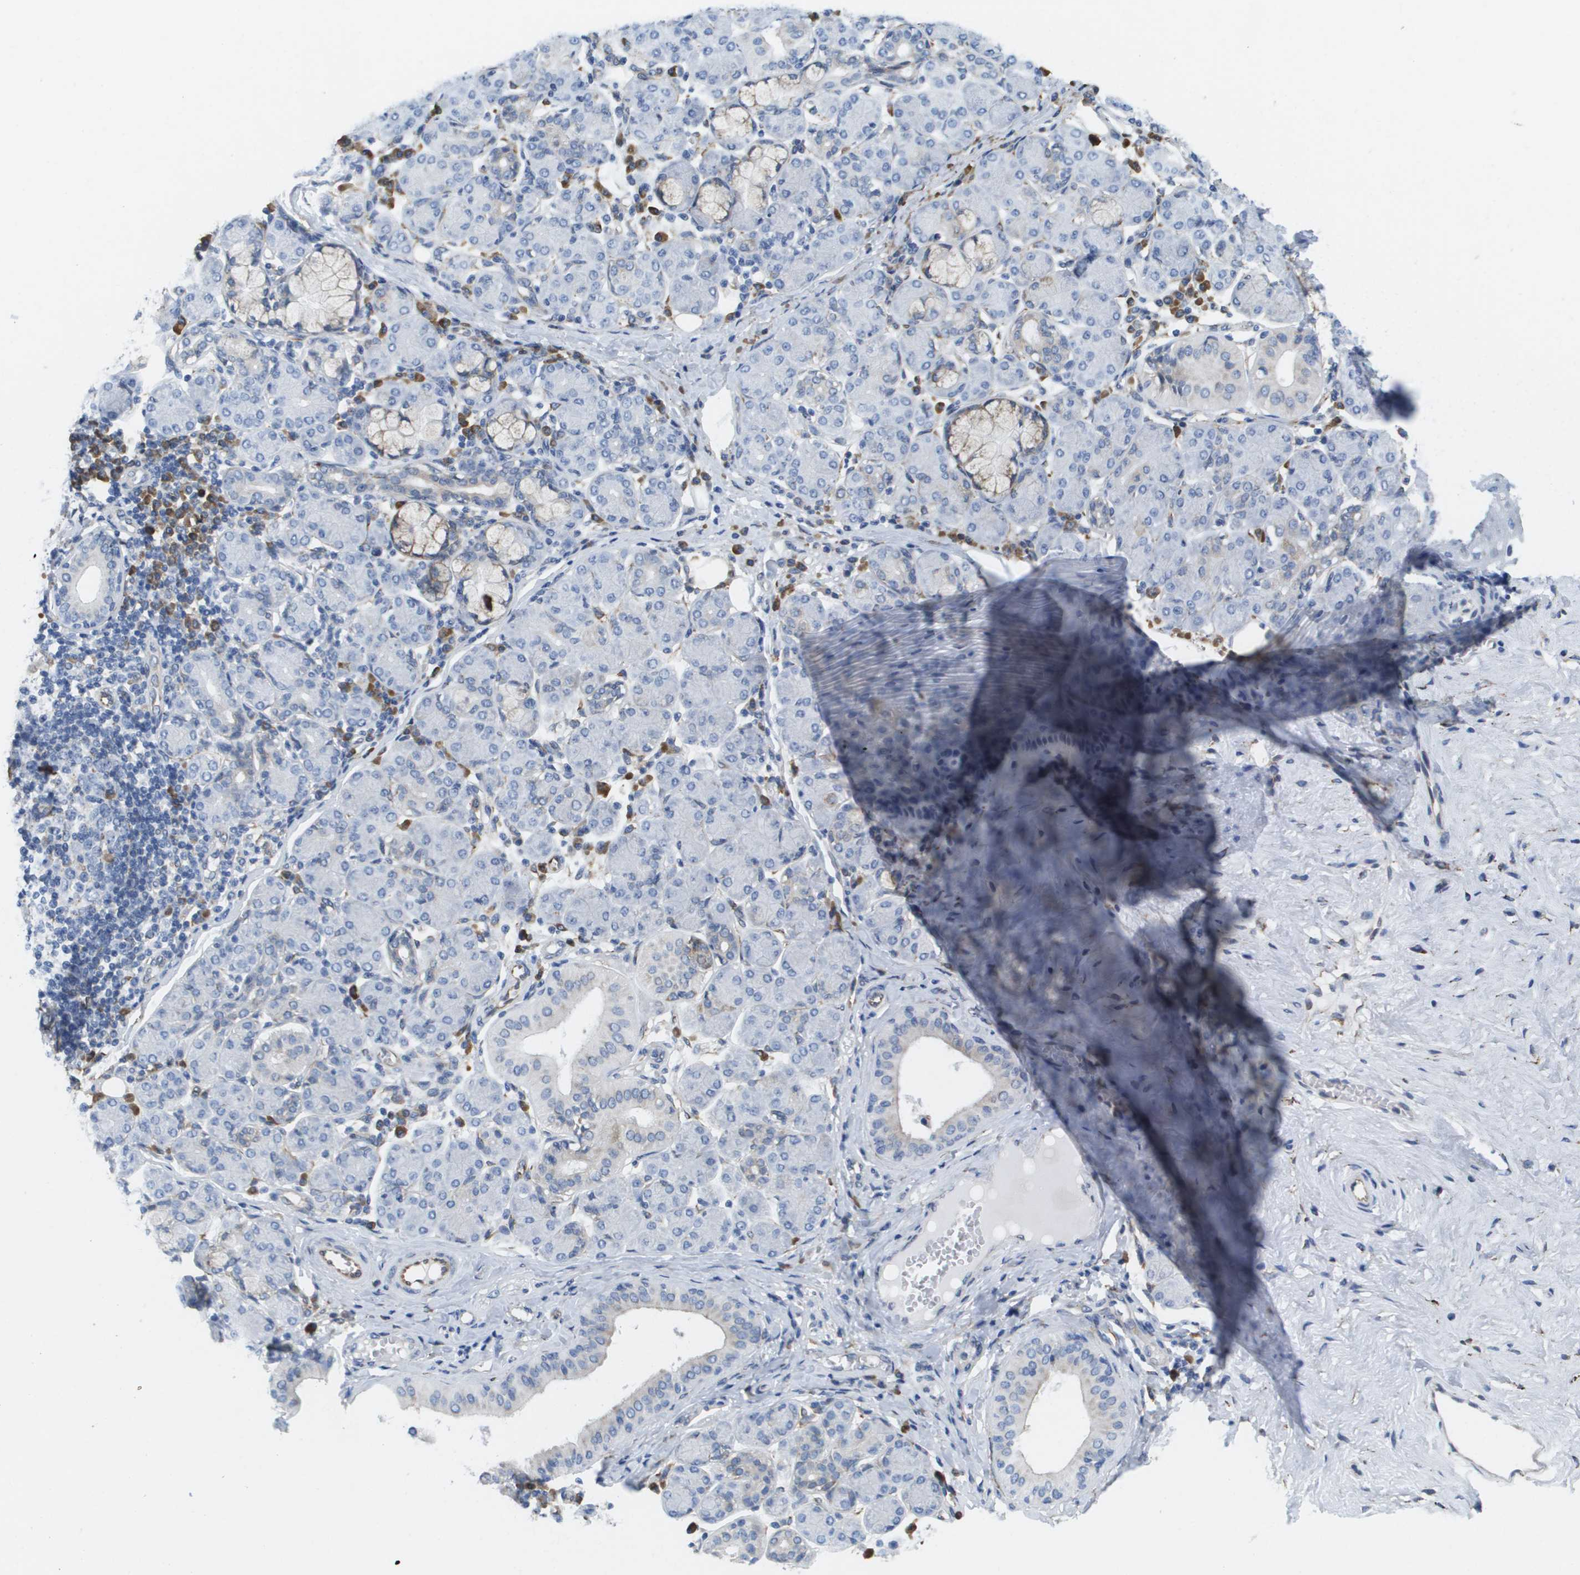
{"staining": {"intensity": "negative", "quantity": "none", "location": "none"}, "tissue": "salivary gland", "cell_type": "Glandular cells", "image_type": "normal", "snomed": [{"axis": "morphology", "description": "Normal tissue, NOS"}, {"axis": "morphology", "description": "Inflammation, NOS"}, {"axis": "topography", "description": "Lymph node"}, {"axis": "topography", "description": "Salivary gland"}], "caption": "An image of salivary gland stained for a protein shows no brown staining in glandular cells.", "gene": "ST3GAL2", "patient": {"sex": "male", "age": 3}}